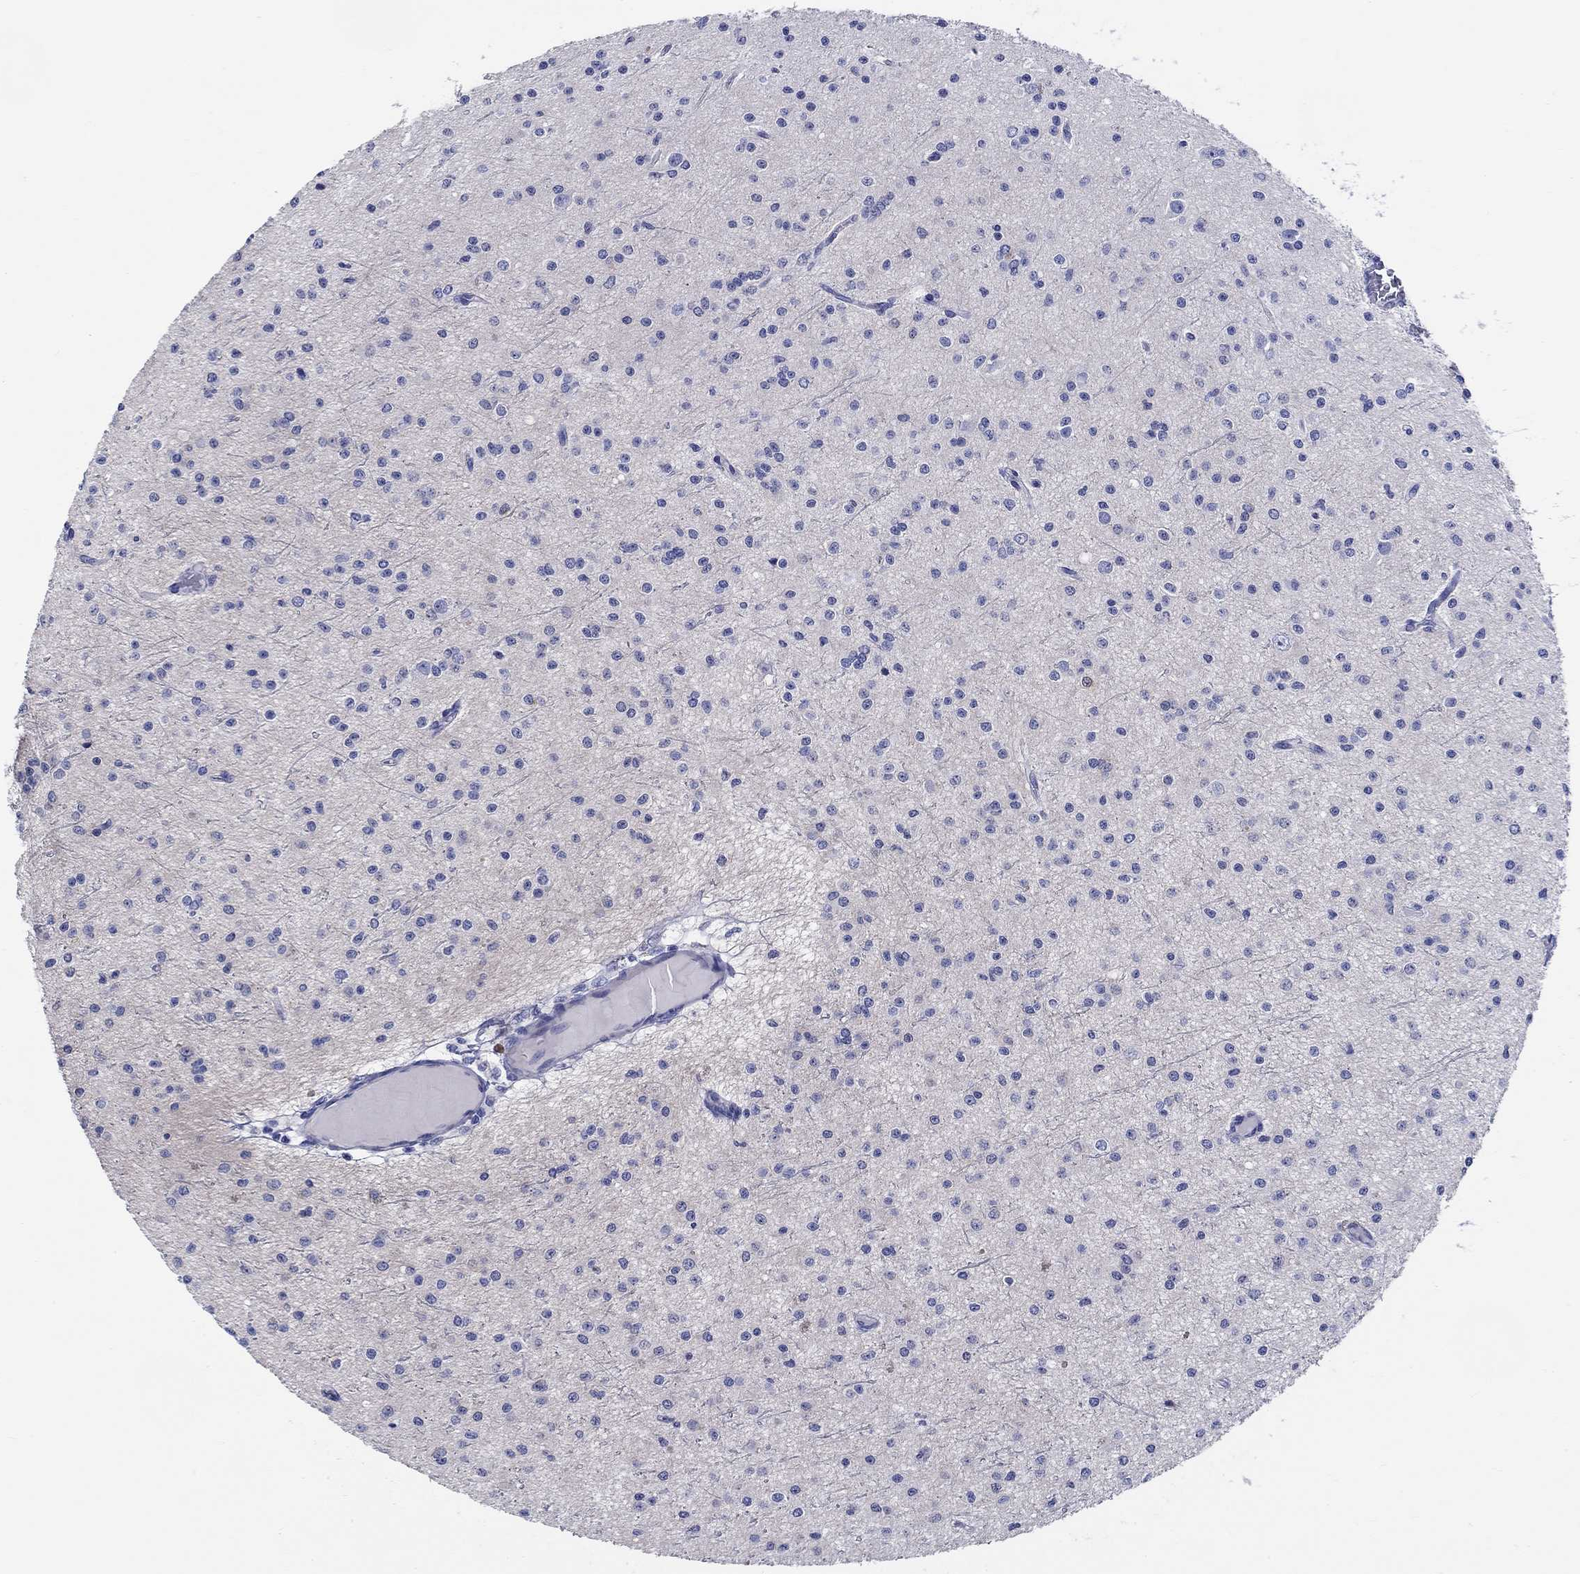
{"staining": {"intensity": "negative", "quantity": "none", "location": "none"}, "tissue": "glioma", "cell_type": "Tumor cells", "image_type": "cancer", "snomed": [{"axis": "morphology", "description": "Glioma, malignant, Low grade"}, {"axis": "topography", "description": "Brain"}], "caption": "Low-grade glioma (malignant) was stained to show a protein in brown. There is no significant staining in tumor cells.", "gene": "CRYGS", "patient": {"sex": "male", "age": 27}}